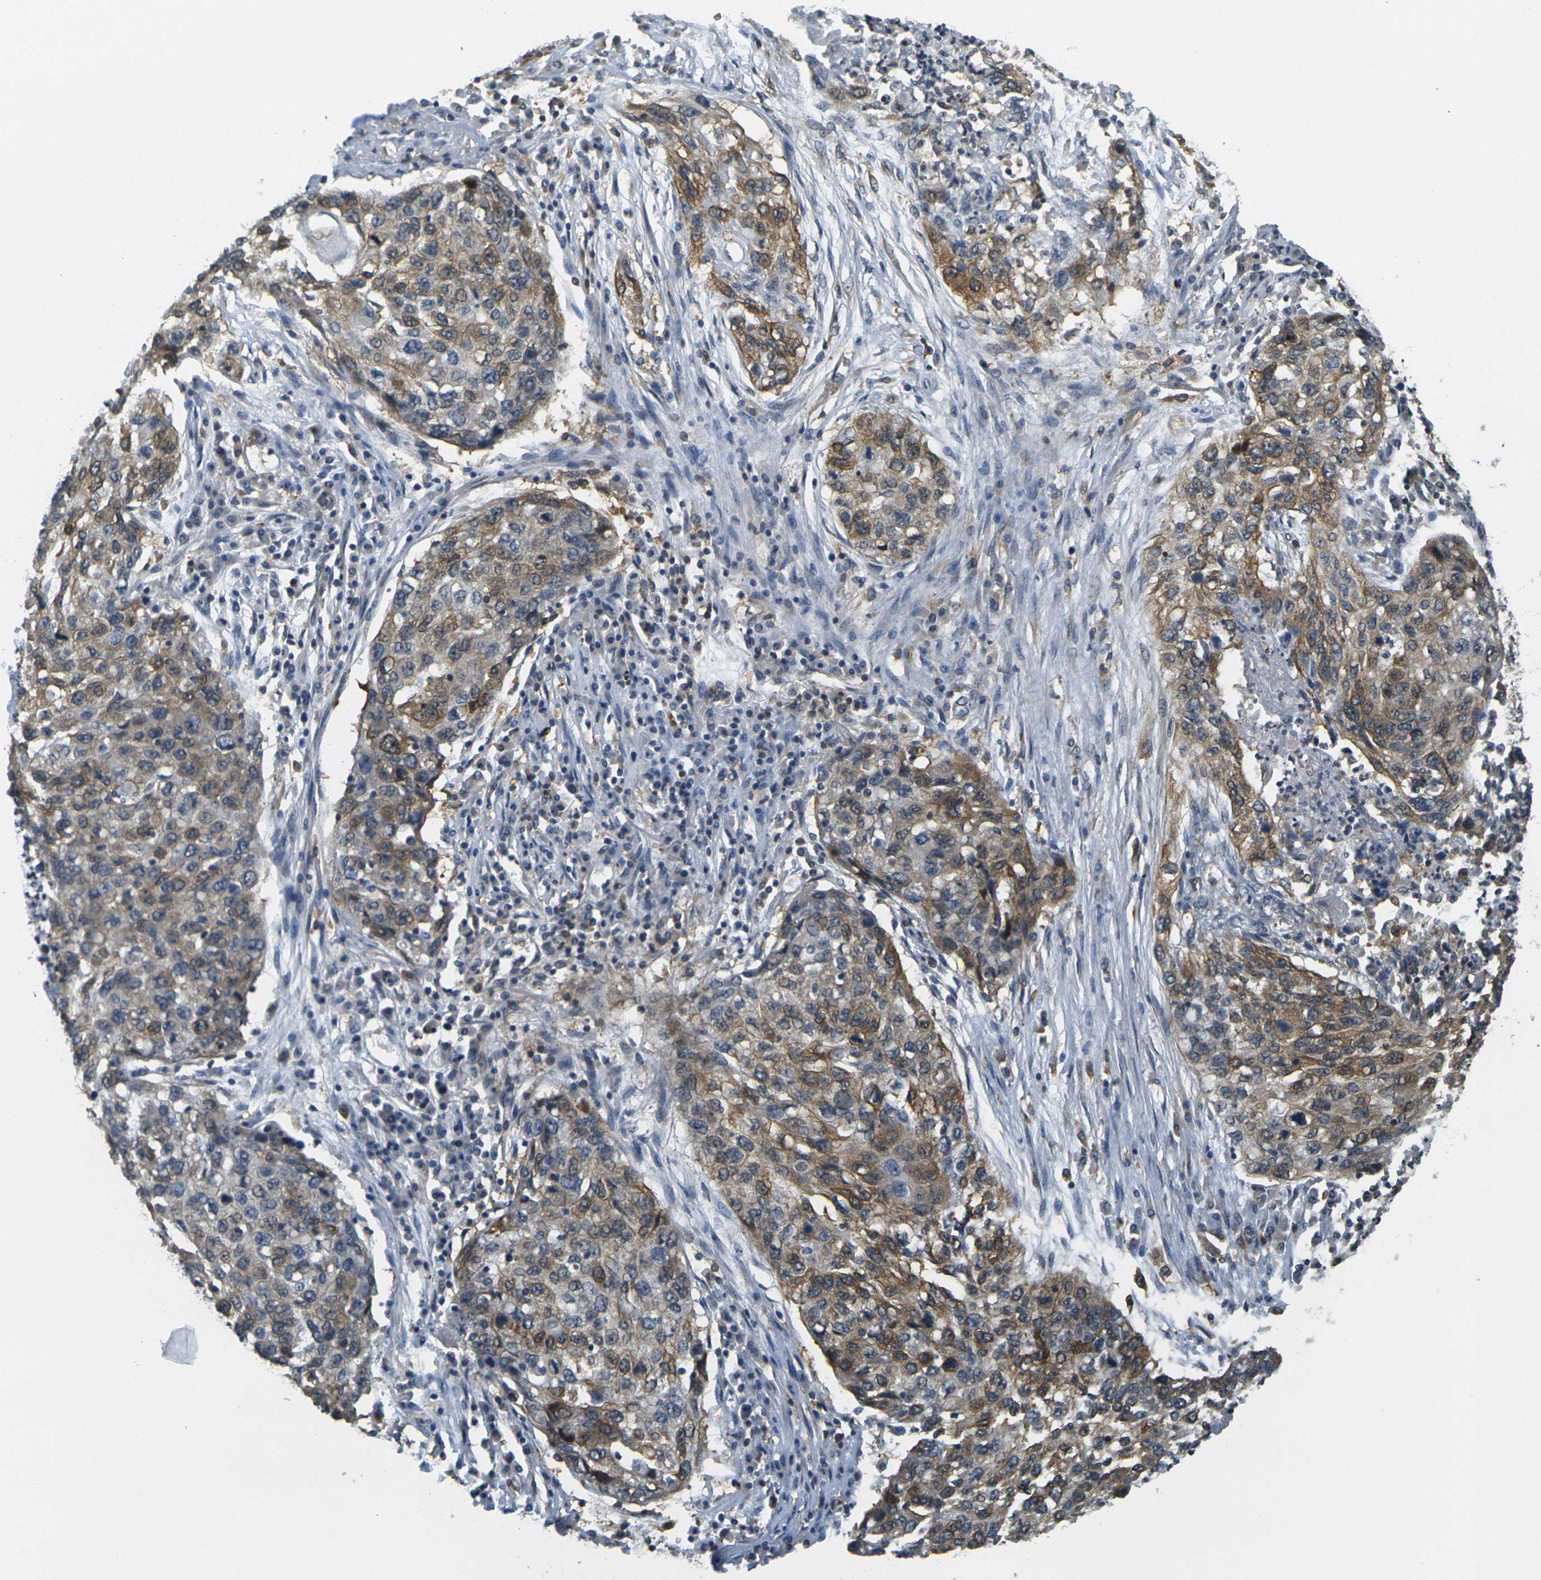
{"staining": {"intensity": "moderate", "quantity": ">75%", "location": "cytoplasmic/membranous"}, "tissue": "lung cancer", "cell_type": "Tumor cells", "image_type": "cancer", "snomed": [{"axis": "morphology", "description": "Squamous cell carcinoma, NOS"}, {"axis": "topography", "description": "Lung"}], "caption": "Lung cancer (squamous cell carcinoma) tissue displays moderate cytoplasmic/membranous positivity in about >75% of tumor cells, visualized by immunohistochemistry.", "gene": "CAST", "patient": {"sex": "female", "age": 63}}